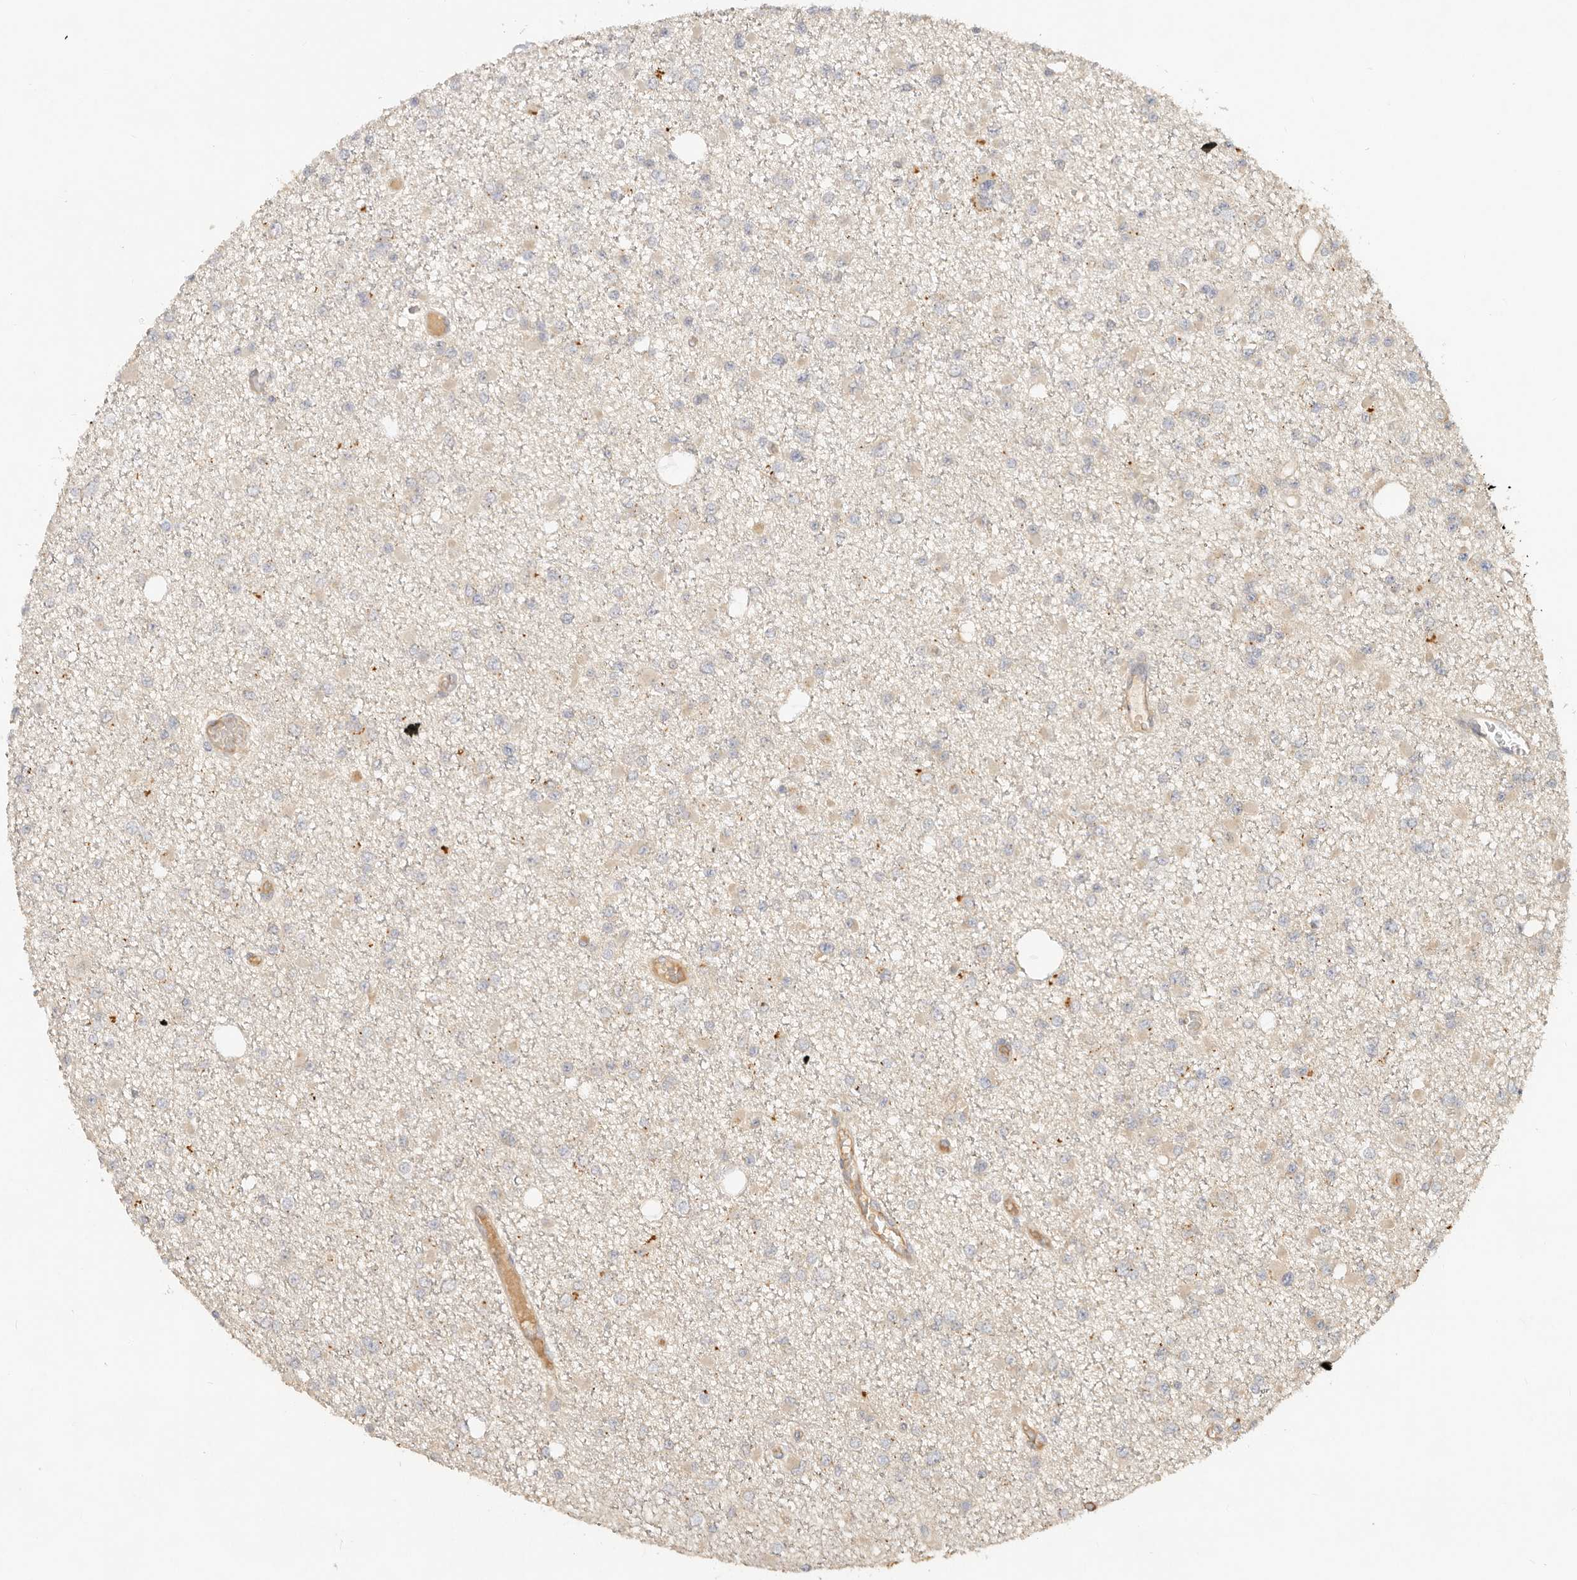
{"staining": {"intensity": "negative", "quantity": "none", "location": "none"}, "tissue": "glioma", "cell_type": "Tumor cells", "image_type": "cancer", "snomed": [{"axis": "morphology", "description": "Glioma, malignant, Low grade"}, {"axis": "topography", "description": "Brain"}], "caption": "There is no significant staining in tumor cells of malignant glioma (low-grade).", "gene": "HECTD3", "patient": {"sex": "female", "age": 22}}